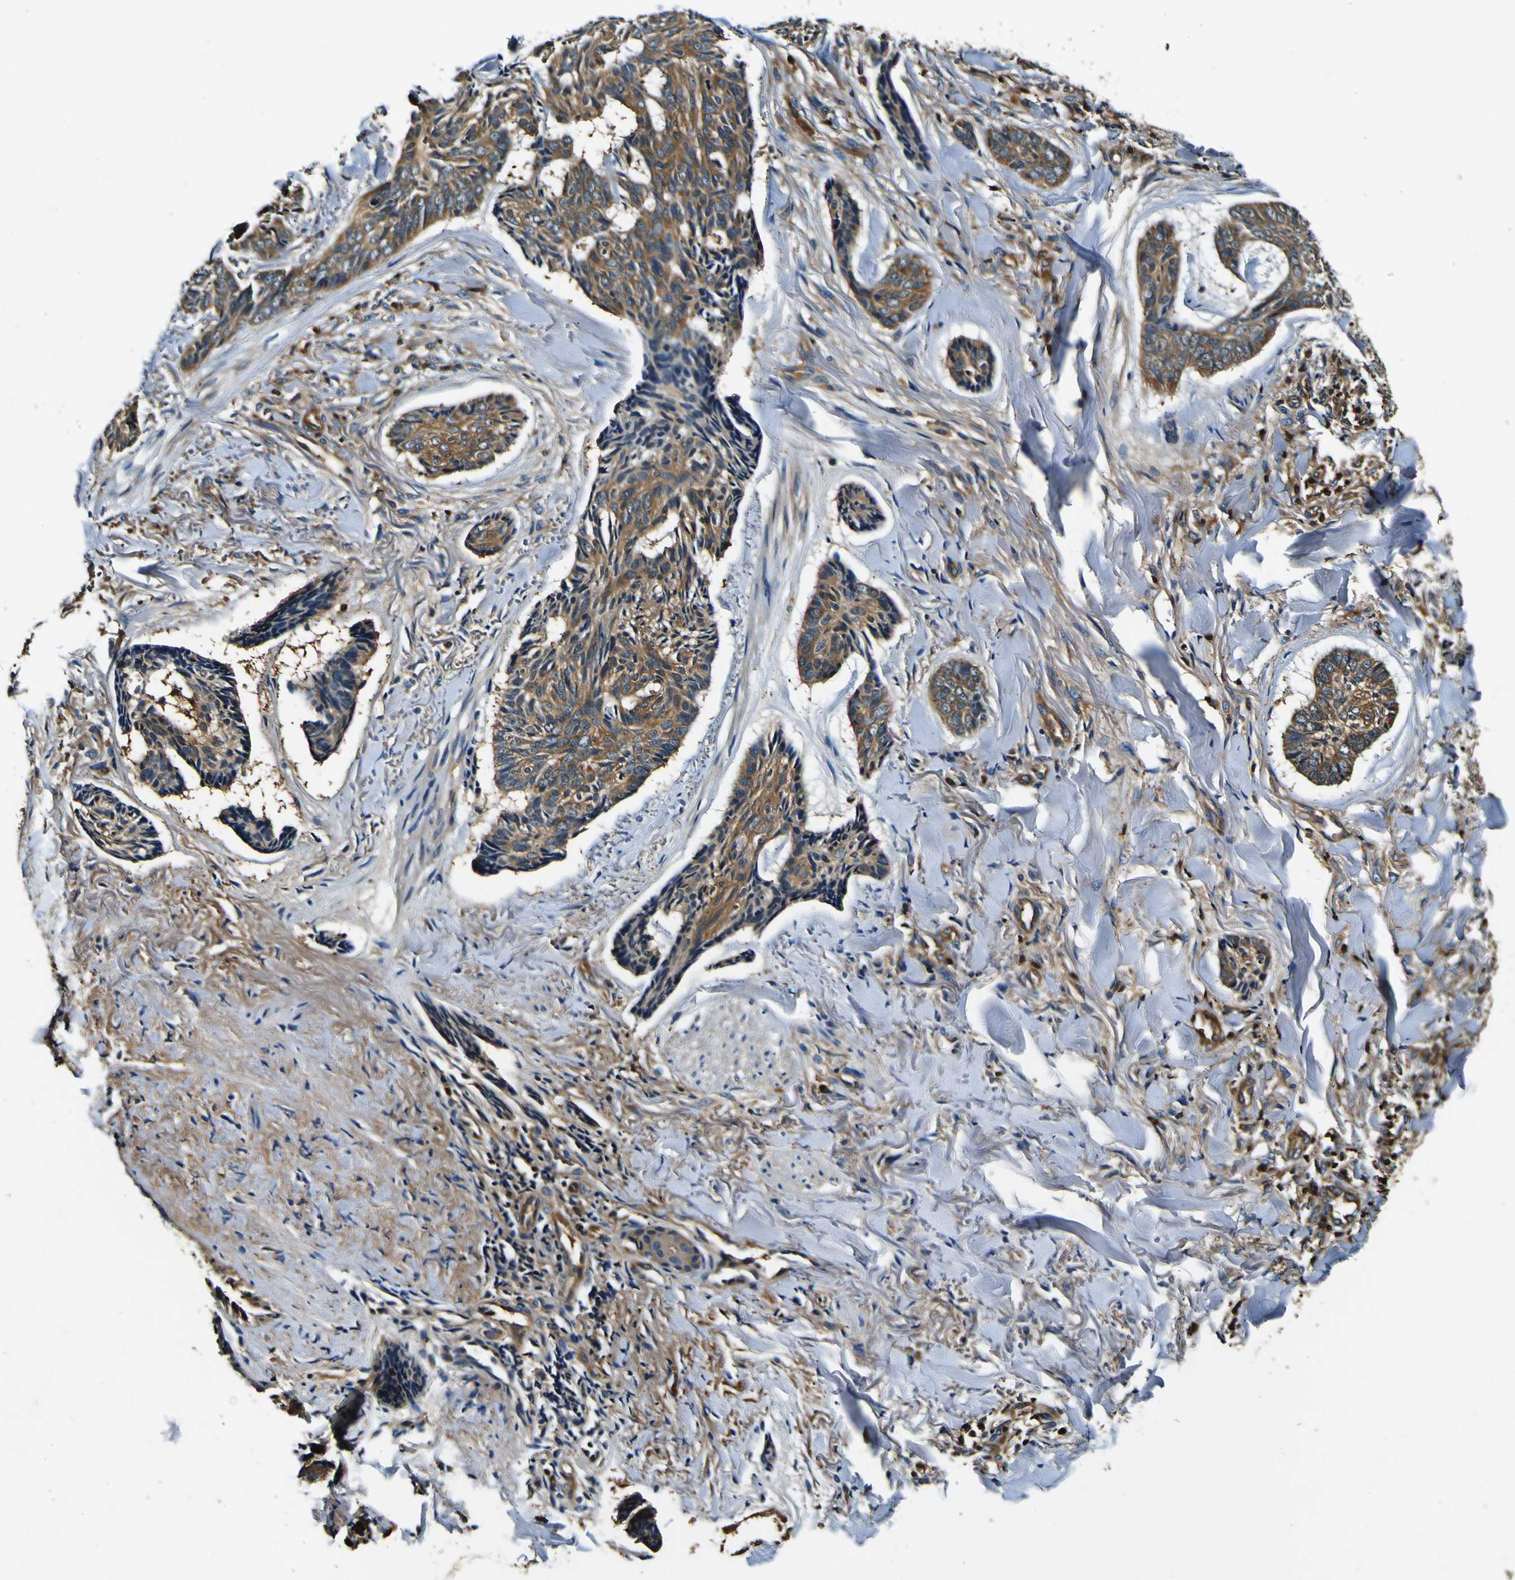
{"staining": {"intensity": "moderate", "quantity": ">75%", "location": "cytoplasmic/membranous"}, "tissue": "skin cancer", "cell_type": "Tumor cells", "image_type": "cancer", "snomed": [{"axis": "morphology", "description": "Basal cell carcinoma"}, {"axis": "topography", "description": "Skin"}], "caption": "Tumor cells demonstrate medium levels of moderate cytoplasmic/membranous staining in about >75% of cells in skin basal cell carcinoma.", "gene": "RHOT2", "patient": {"sex": "male", "age": 43}}